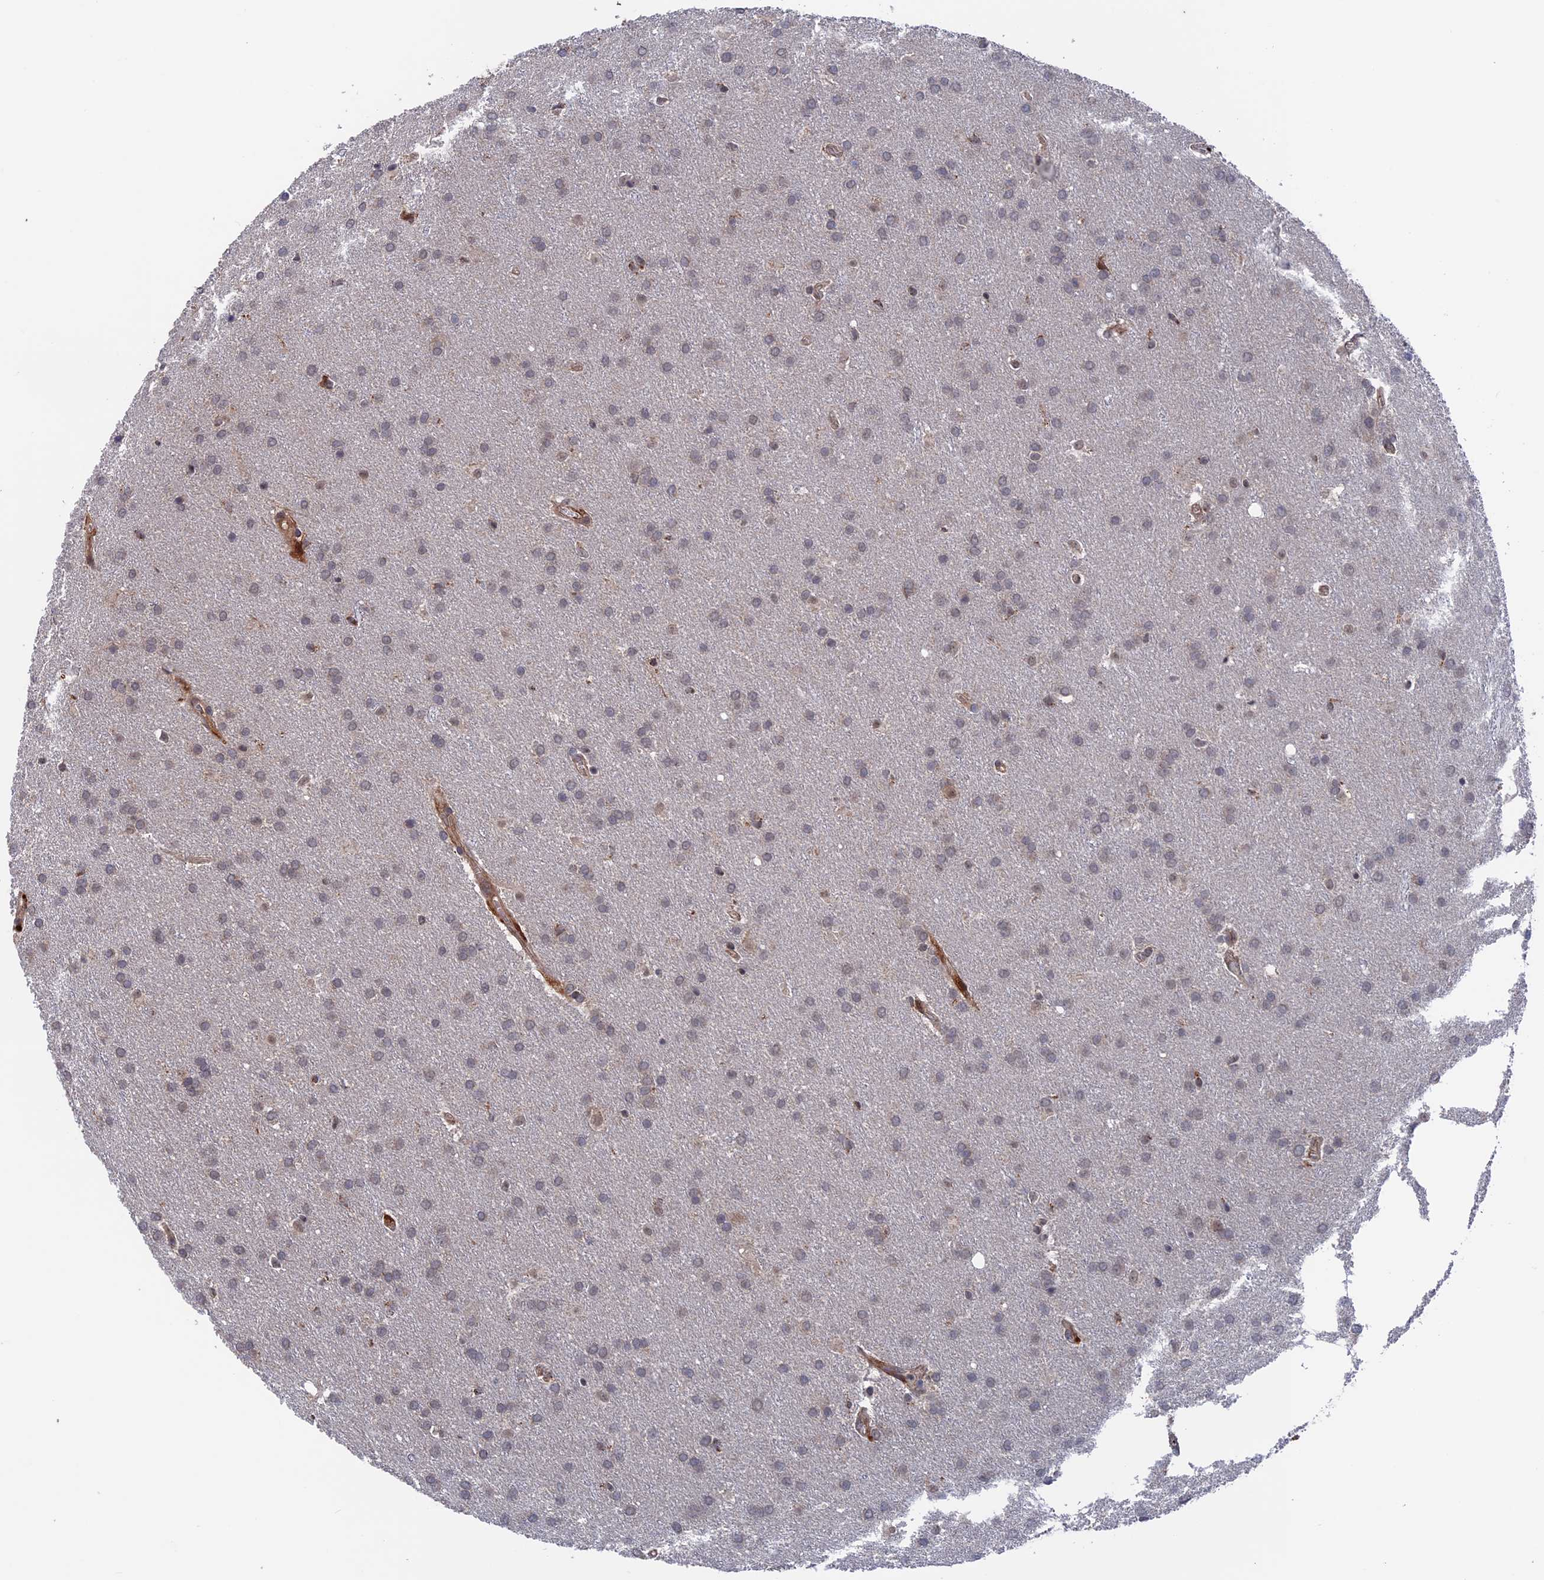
{"staining": {"intensity": "weak", "quantity": "<25%", "location": "cytoplasmic/membranous"}, "tissue": "glioma", "cell_type": "Tumor cells", "image_type": "cancer", "snomed": [{"axis": "morphology", "description": "Glioma, malignant, Low grade"}, {"axis": "topography", "description": "Brain"}], "caption": "Protein analysis of malignant low-grade glioma exhibits no significant positivity in tumor cells.", "gene": "PLA2G15", "patient": {"sex": "female", "age": 32}}